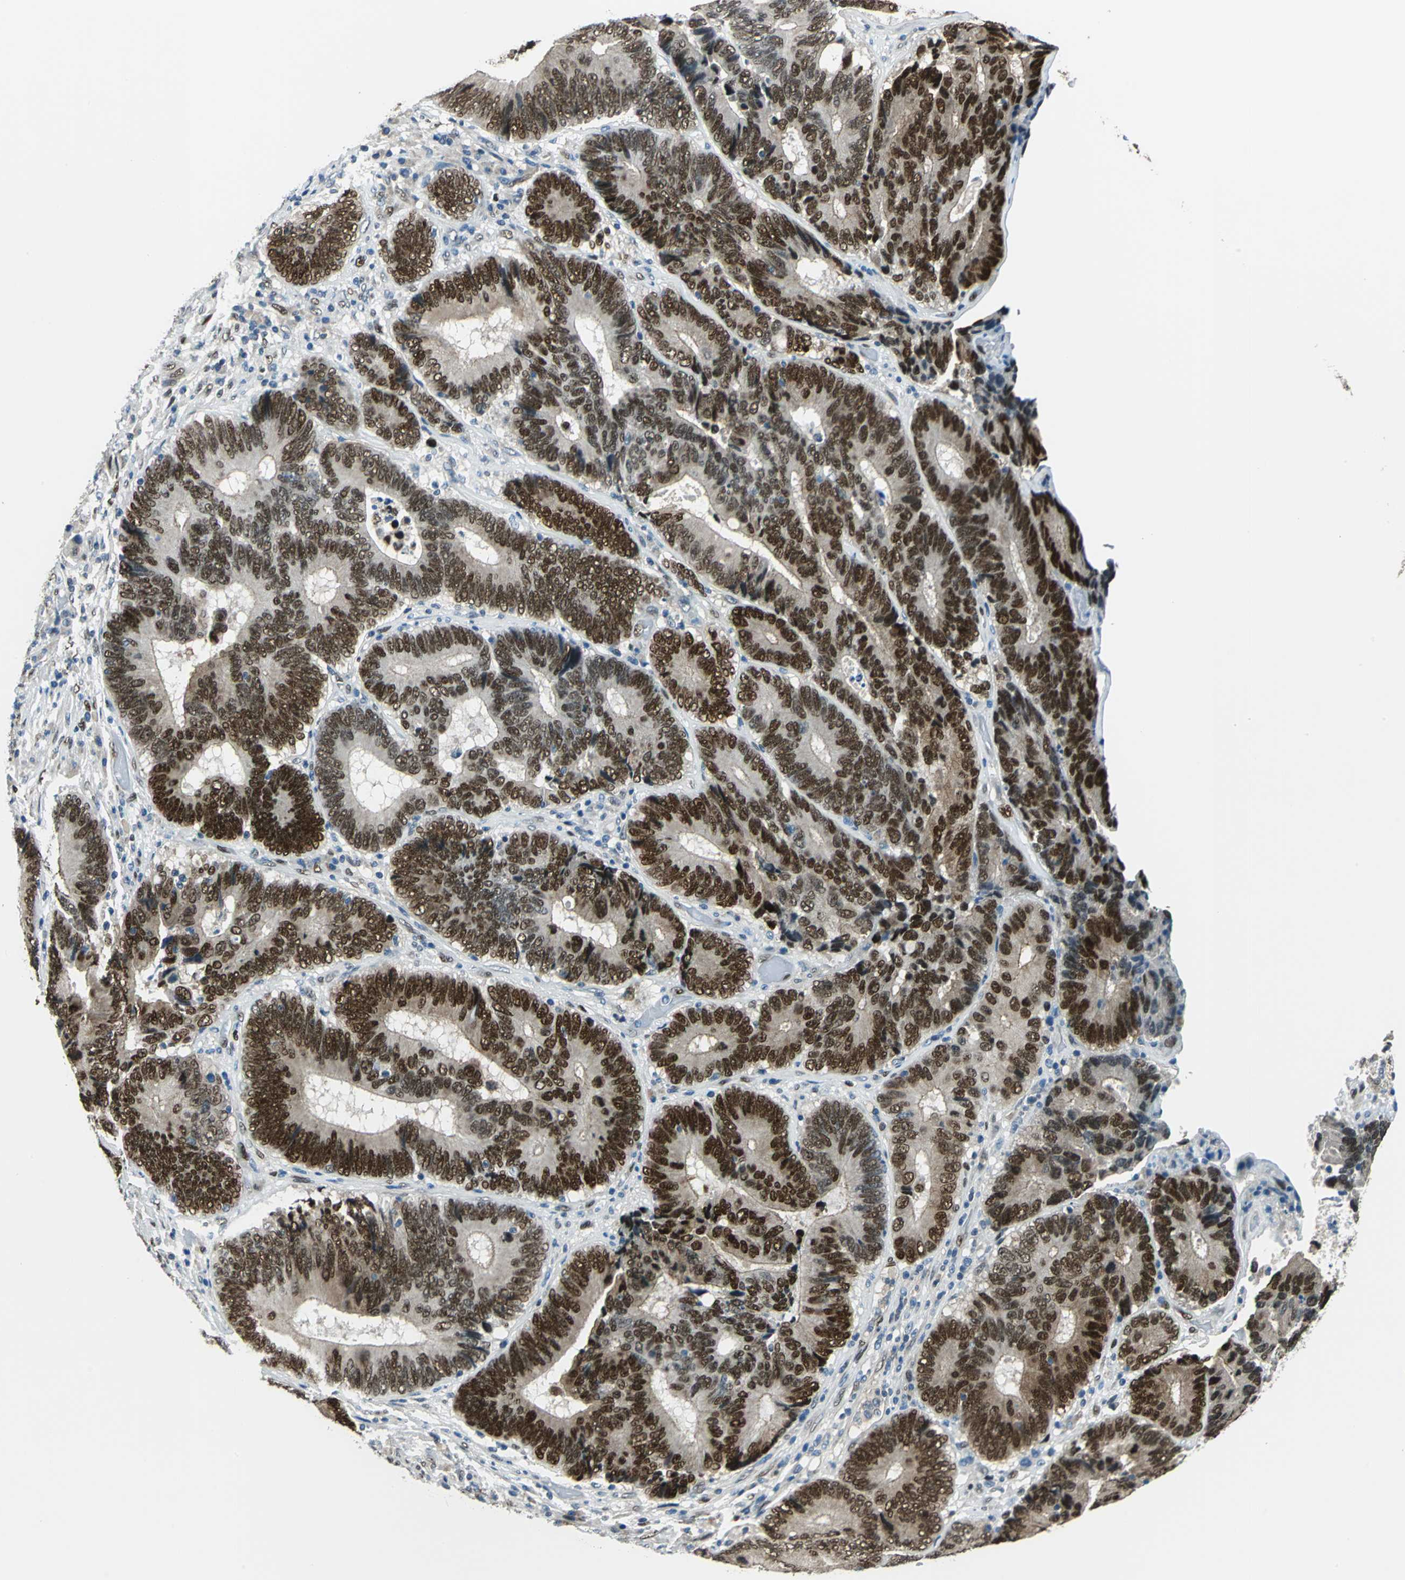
{"staining": {"intensity": "strong", "quantity": ">75%", "location": "cytoplasmic/membranous,nuclear"}, "tissue": "colorectal cancer", "cell_type": "Tumor cells", "image_type": "cancer", "snomed": [{"axis": "morphology", "description": "Adenocarcinoma, NOS"}, {"axis": "topography", "description": "Colon"}], "caption": "About >75% of tumor cells in adenocarcinoma (colorectal) demonstrate strong cytoplasmic/membranous and nuclear protein positivity as visualized by brown immunohistochemical staining.", "gene": "NFIA", "patient": {"sex": "female", "age": 78}}